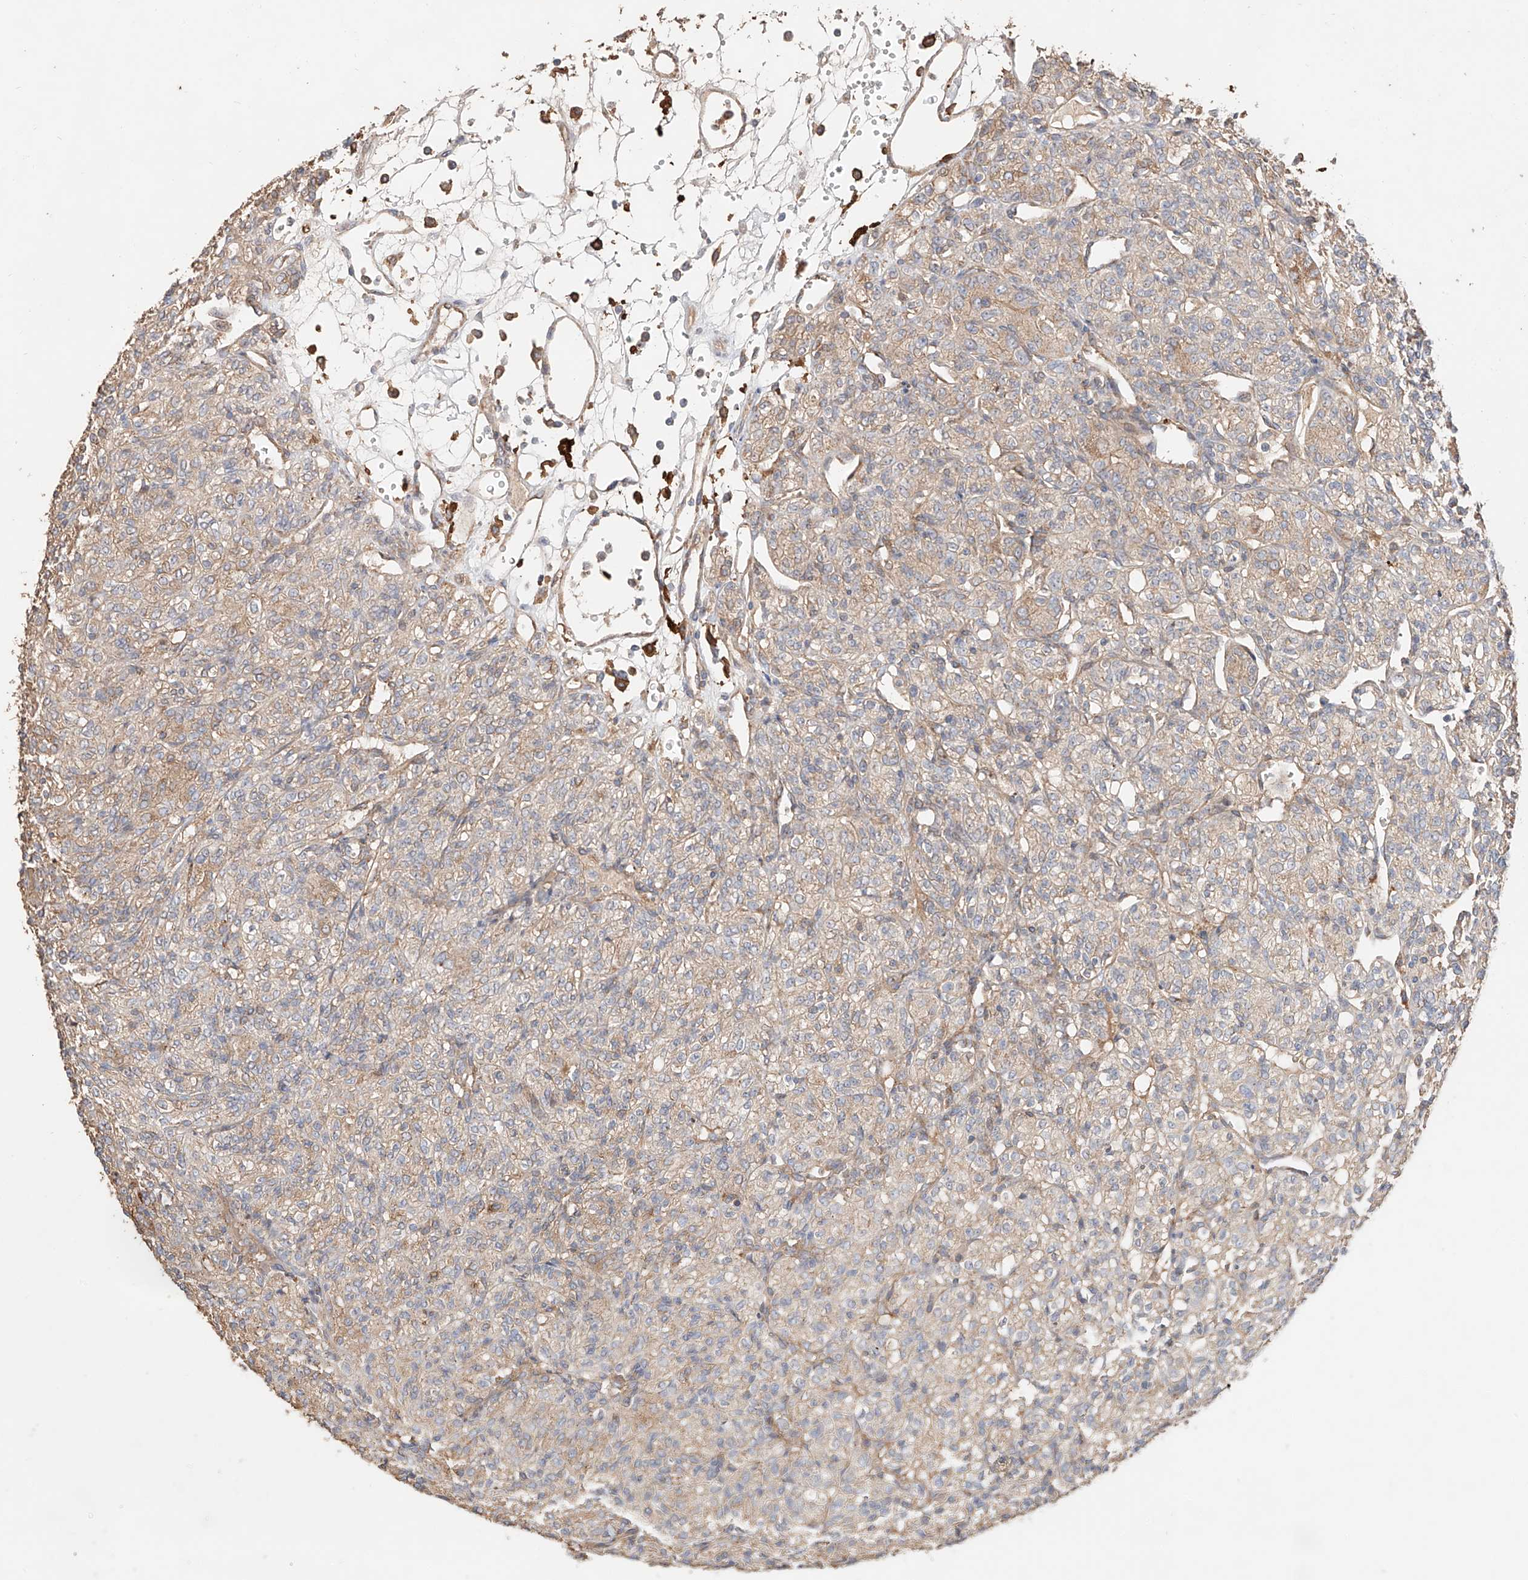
{"staining": {"intensity": "weak", "quantity": ">75%", "location": "cytoplasmic/membranous"}, "tissue": "renal cancer", "cell_type": "Tumor cells", "image_type": "cancer", "snomed": [{"axis": "morphology", "description": "Adenocarcinoma, NOS"}, {"axis": "topography", "description": "Kidney"}], "caption": "A photomicrograph of human adenocarcinoma (renal) stained for a protein displays weak cytoplasmic/membranous brown staining in tumor cells.", "gene": "MOSPD1", "patient": {"sex": "male", "age": 77}}